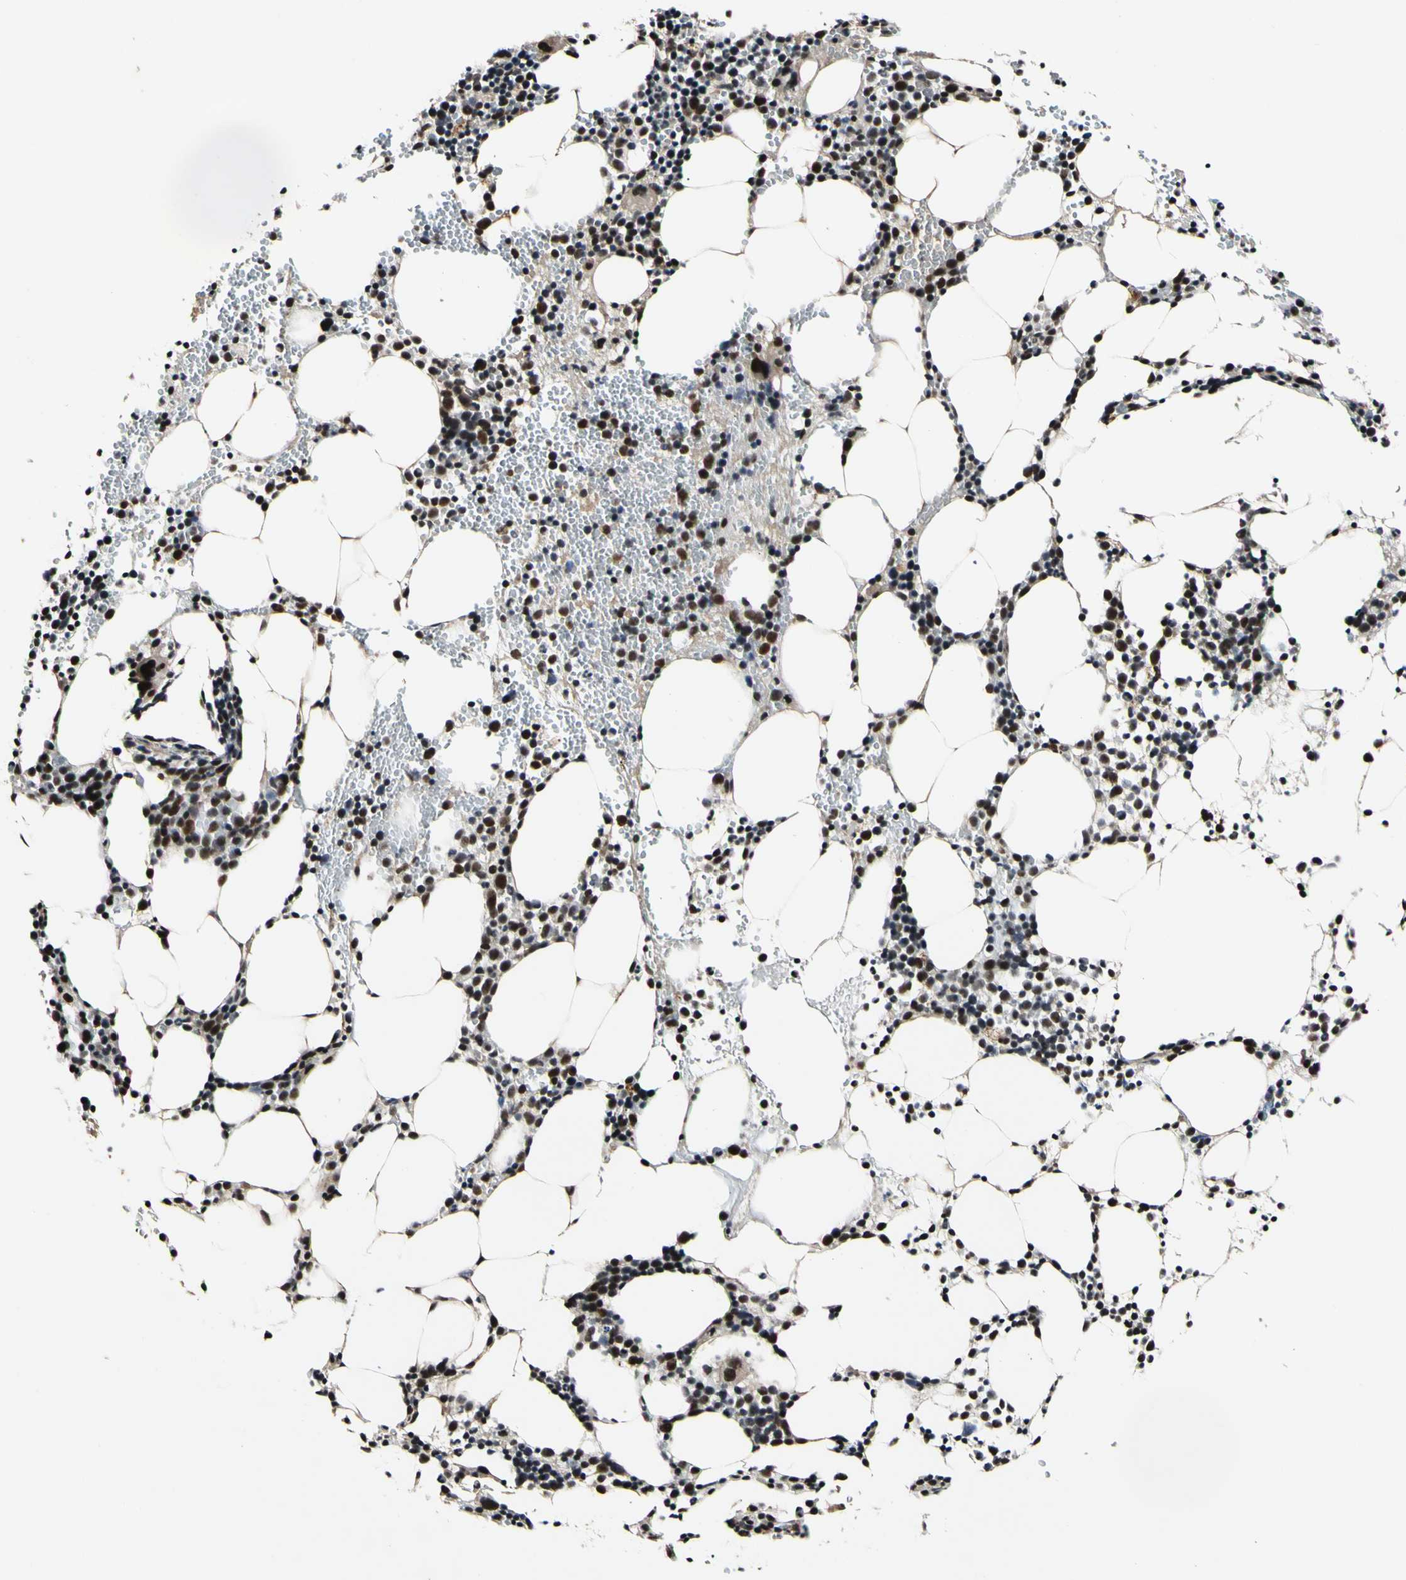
{"staining": {"intensity": "strong", "quantity": "25%-75%", "location": "nuclear"}, "tissue": "bone marrow", "cell_type": "Hematopoietic cells", "image_type": "normal", "snomed": [{"axis": "morphology", "description": "Normal tissue, NOS"}, {"axis": "morphology", "description": "Inflammation, NOS"}, {"axis": "topography", "description": "Bone marrow"}], "caption": "Bone marrow stained with IHC demonstrates strong nuclear staining in approximately 25%-75% of hematopoietic cells.", "gene": "POLR2F", "patient": {"sex": "male", "age": 42}}